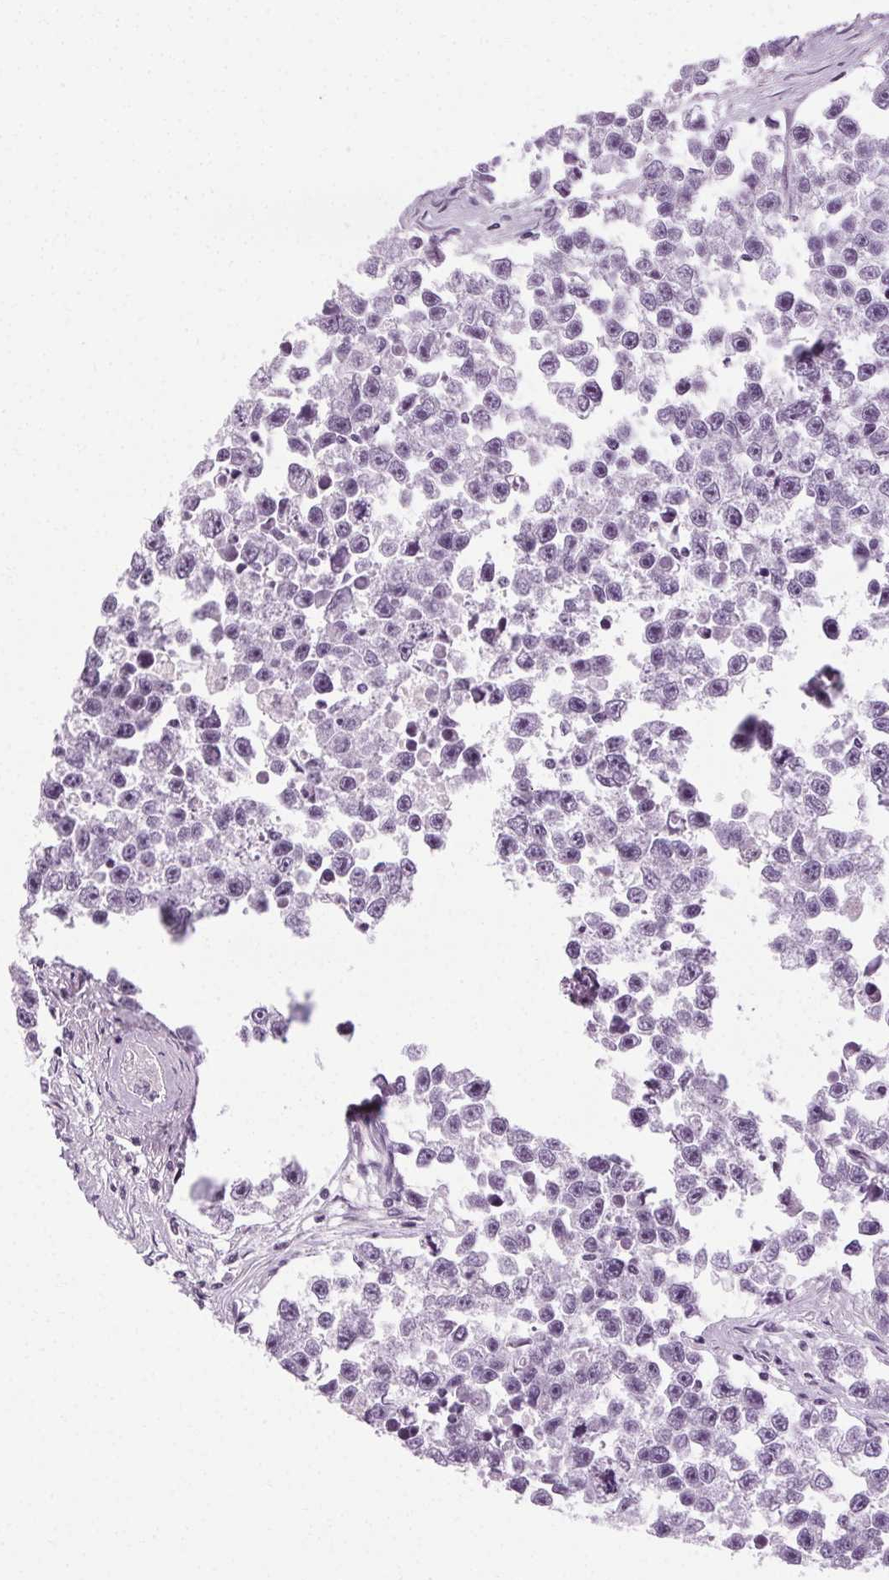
{"staining": {"intensity": "negative", "quantity": "none", "location": "none"}, "tissue": "testis cancer", "cell_type": "Tumor cells", "image_type": "cancer", "snomed": [{"axis": "morphology", "description": "Seminoma, NOS"}, {"axis": "topography", "description": "Testis"}], "caption": "Human seminoma (testis) stained for a protein using immunohistochemistry reveals no expression in tumor cells.", "gene": "POMC", "patient": {"sex": "male", "age": 26}}